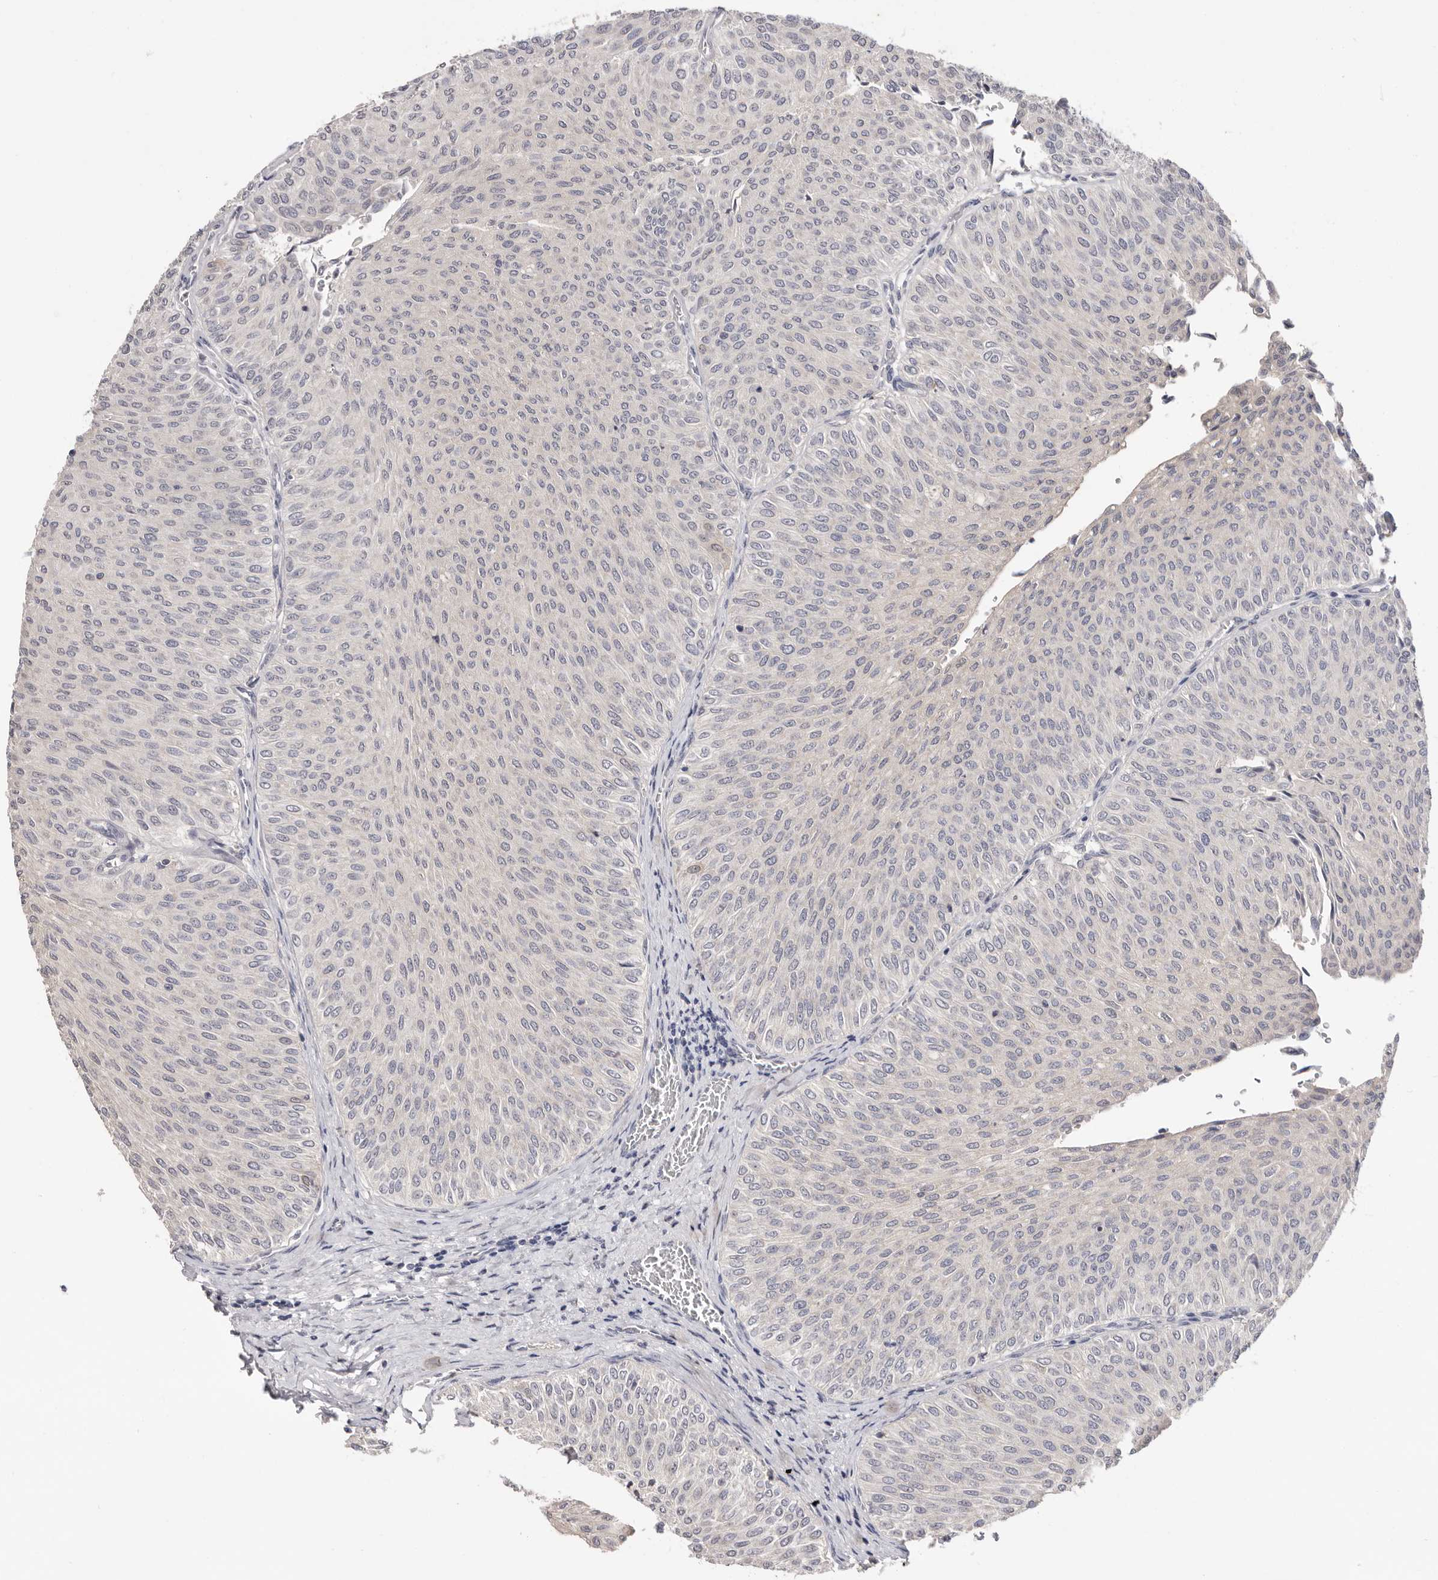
{"staining": {"intensity": "negative", "quantity": "none", "location": "none"}, "tissue": "urothelial cancer", "cell_type": "Tumor cells", "image_type": "cancer", "snomed": [{"axis": "morphology", "description": "Urothelial carcinoma, Low grade"}, {"axis": "topography", "description": "Urinary bladder"}], "caption": "This is a image of immunohistochemistry staining of urothelial carcinoma (low-grade), which shows no expression in tumor cells.", "gene": "DOP1A", "patient": {"sex": "male", "age": 78}}